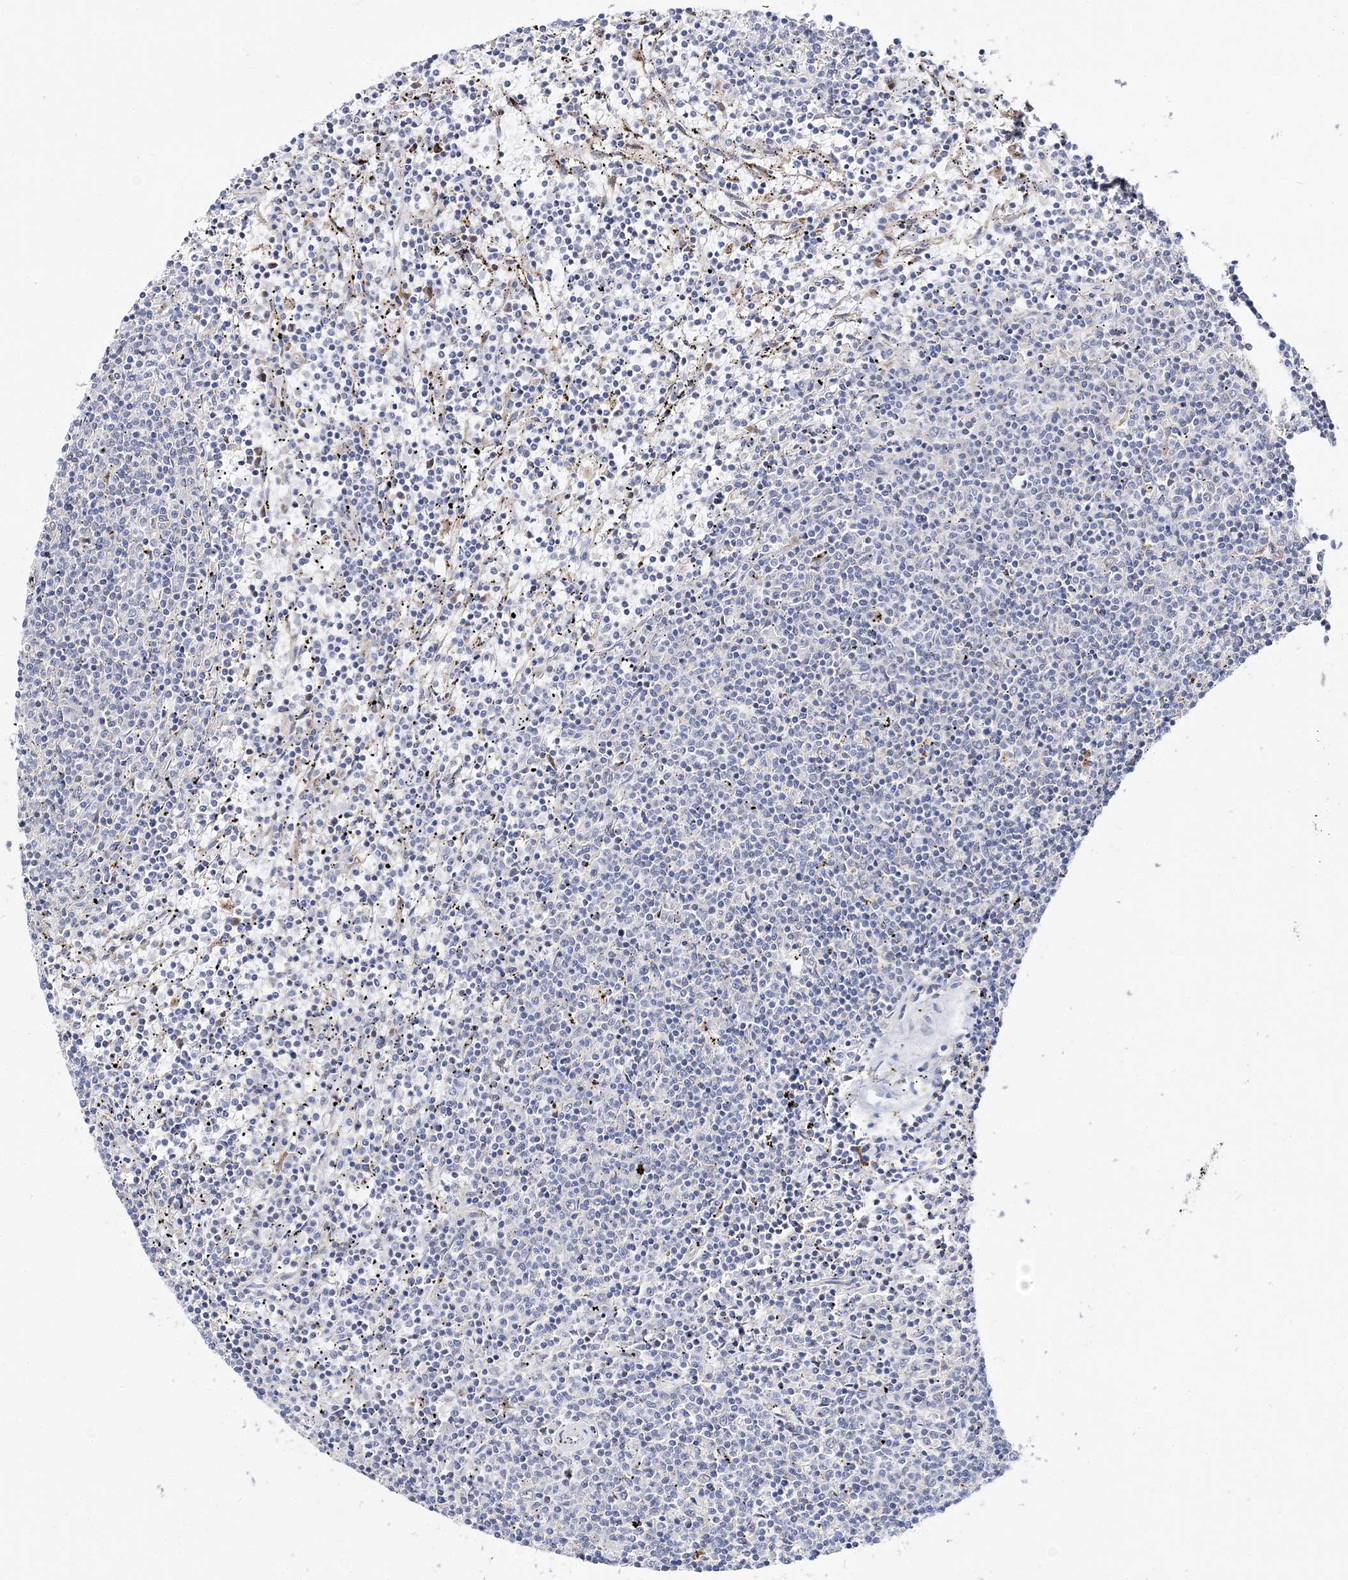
{"staining": {"intensity": "negative", "quantity": "none", "location": "none"}, "tissue": "lymphoma", "cell_type": "Tumor cells", "image_type": "cancer", "snomed": [{"axis": "morphology", "description": "Malignant lymphoma, non-Hodgkin's type, Low grade"}, {"axis": "topography", "description": "Spleen"}], "caption": "Low-grade malignant lymphoma, non-Hodgkin's type was stained to show a protein in brown. There is no significant positivity in tumor cells.", "gene": "C3orf38", "patient": {"sex": "female", "age": 50}}